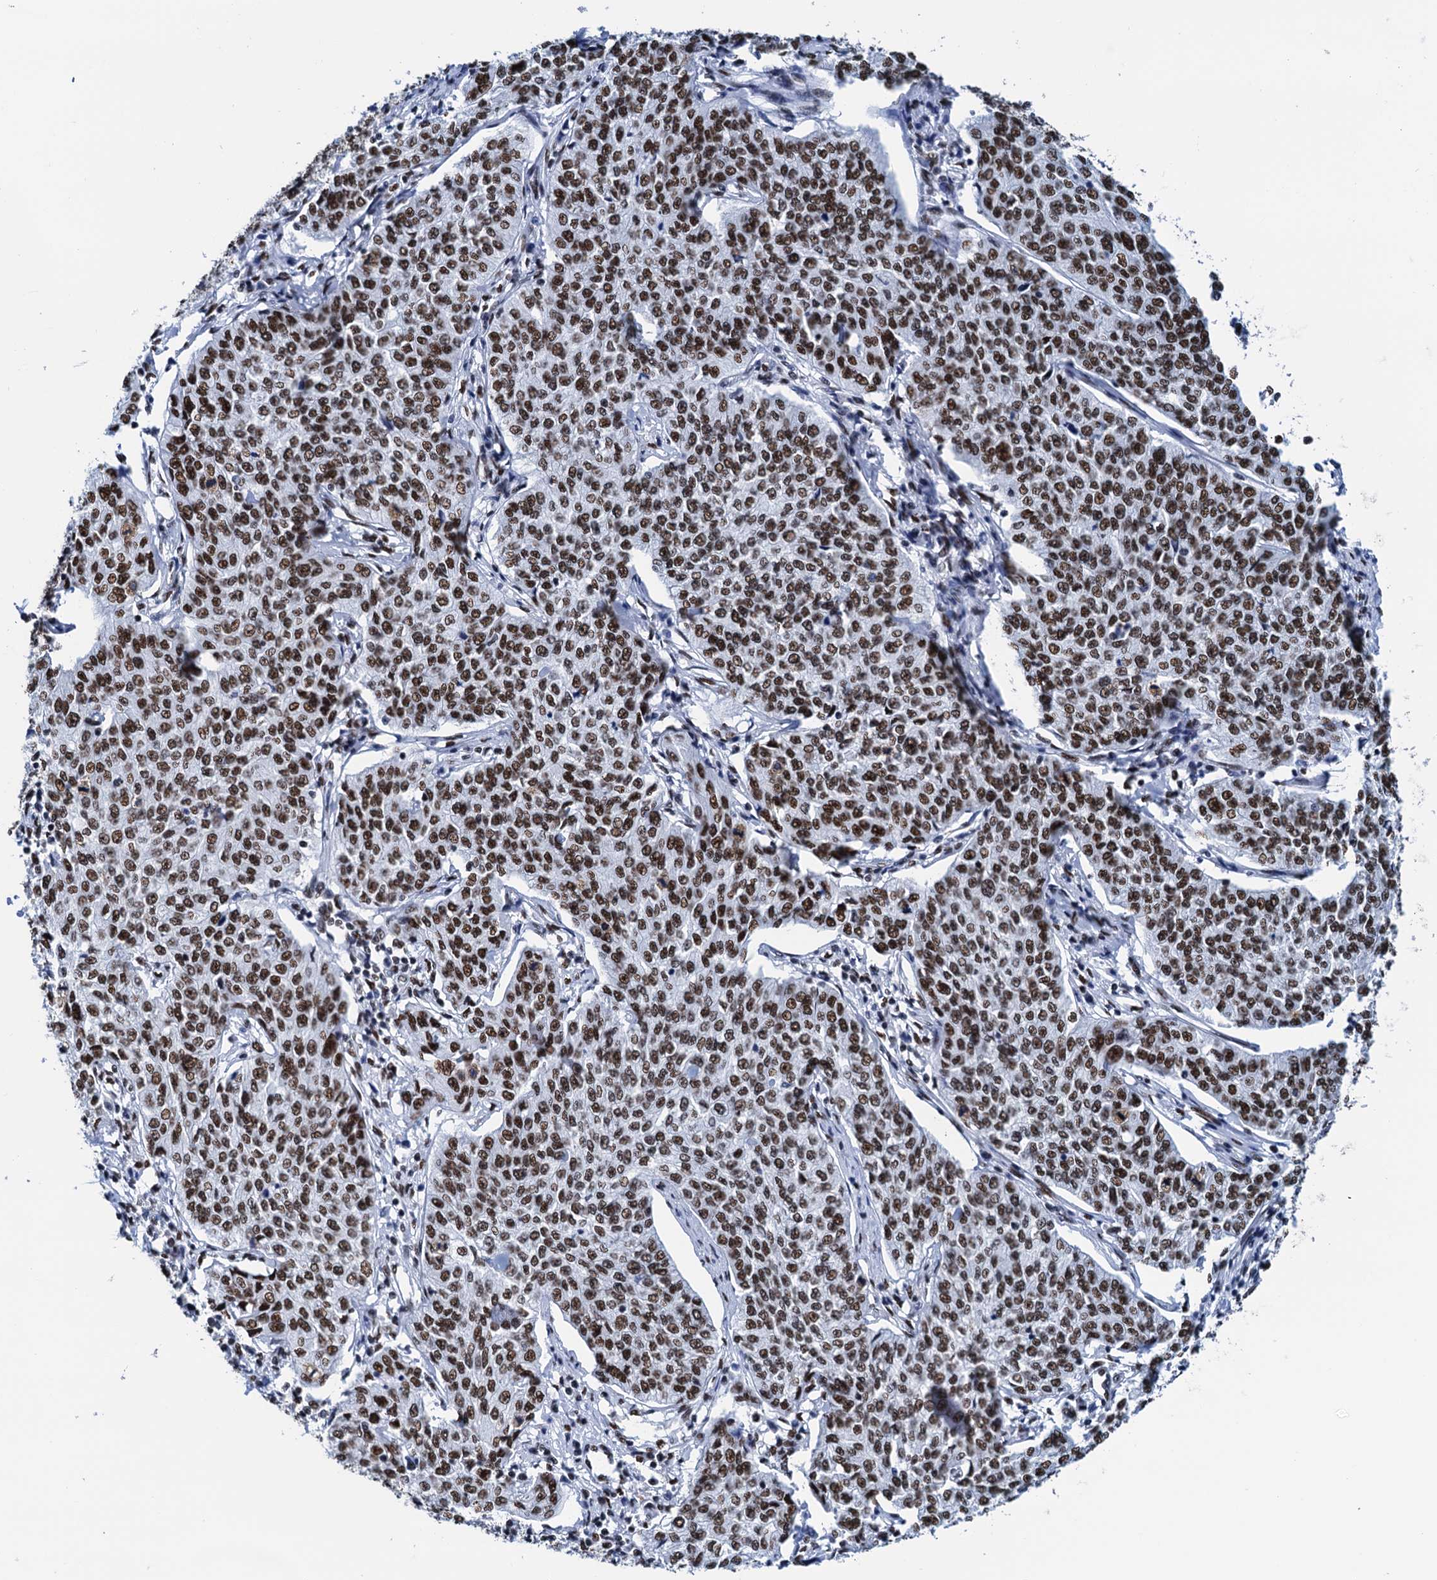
{"staining": {"intensity": "strong", "quantity": ">75%", "location": "nuclear"}, "tissue": "cervical cancer", "cell_type": "Tumor cells", "image_type": "cancer", "snomed": [{"axis": "morphology", "description": "Squamous cell carcinoma, NOS"}, {"axis": "topography", "description": "Cervix"}], "caption": "Cervical cancer stained for a protein reveals strong nuclear positivity in tumor cells. The staining was performed using DAB (3,3'-diaminobenzidine) to visualize the protein expression in brown, while the nuclei were stained in blue with hematoxylin (Magnification: 20x).", "gene": "SLTM", "patient": {"sex": "female", "age": 35}}